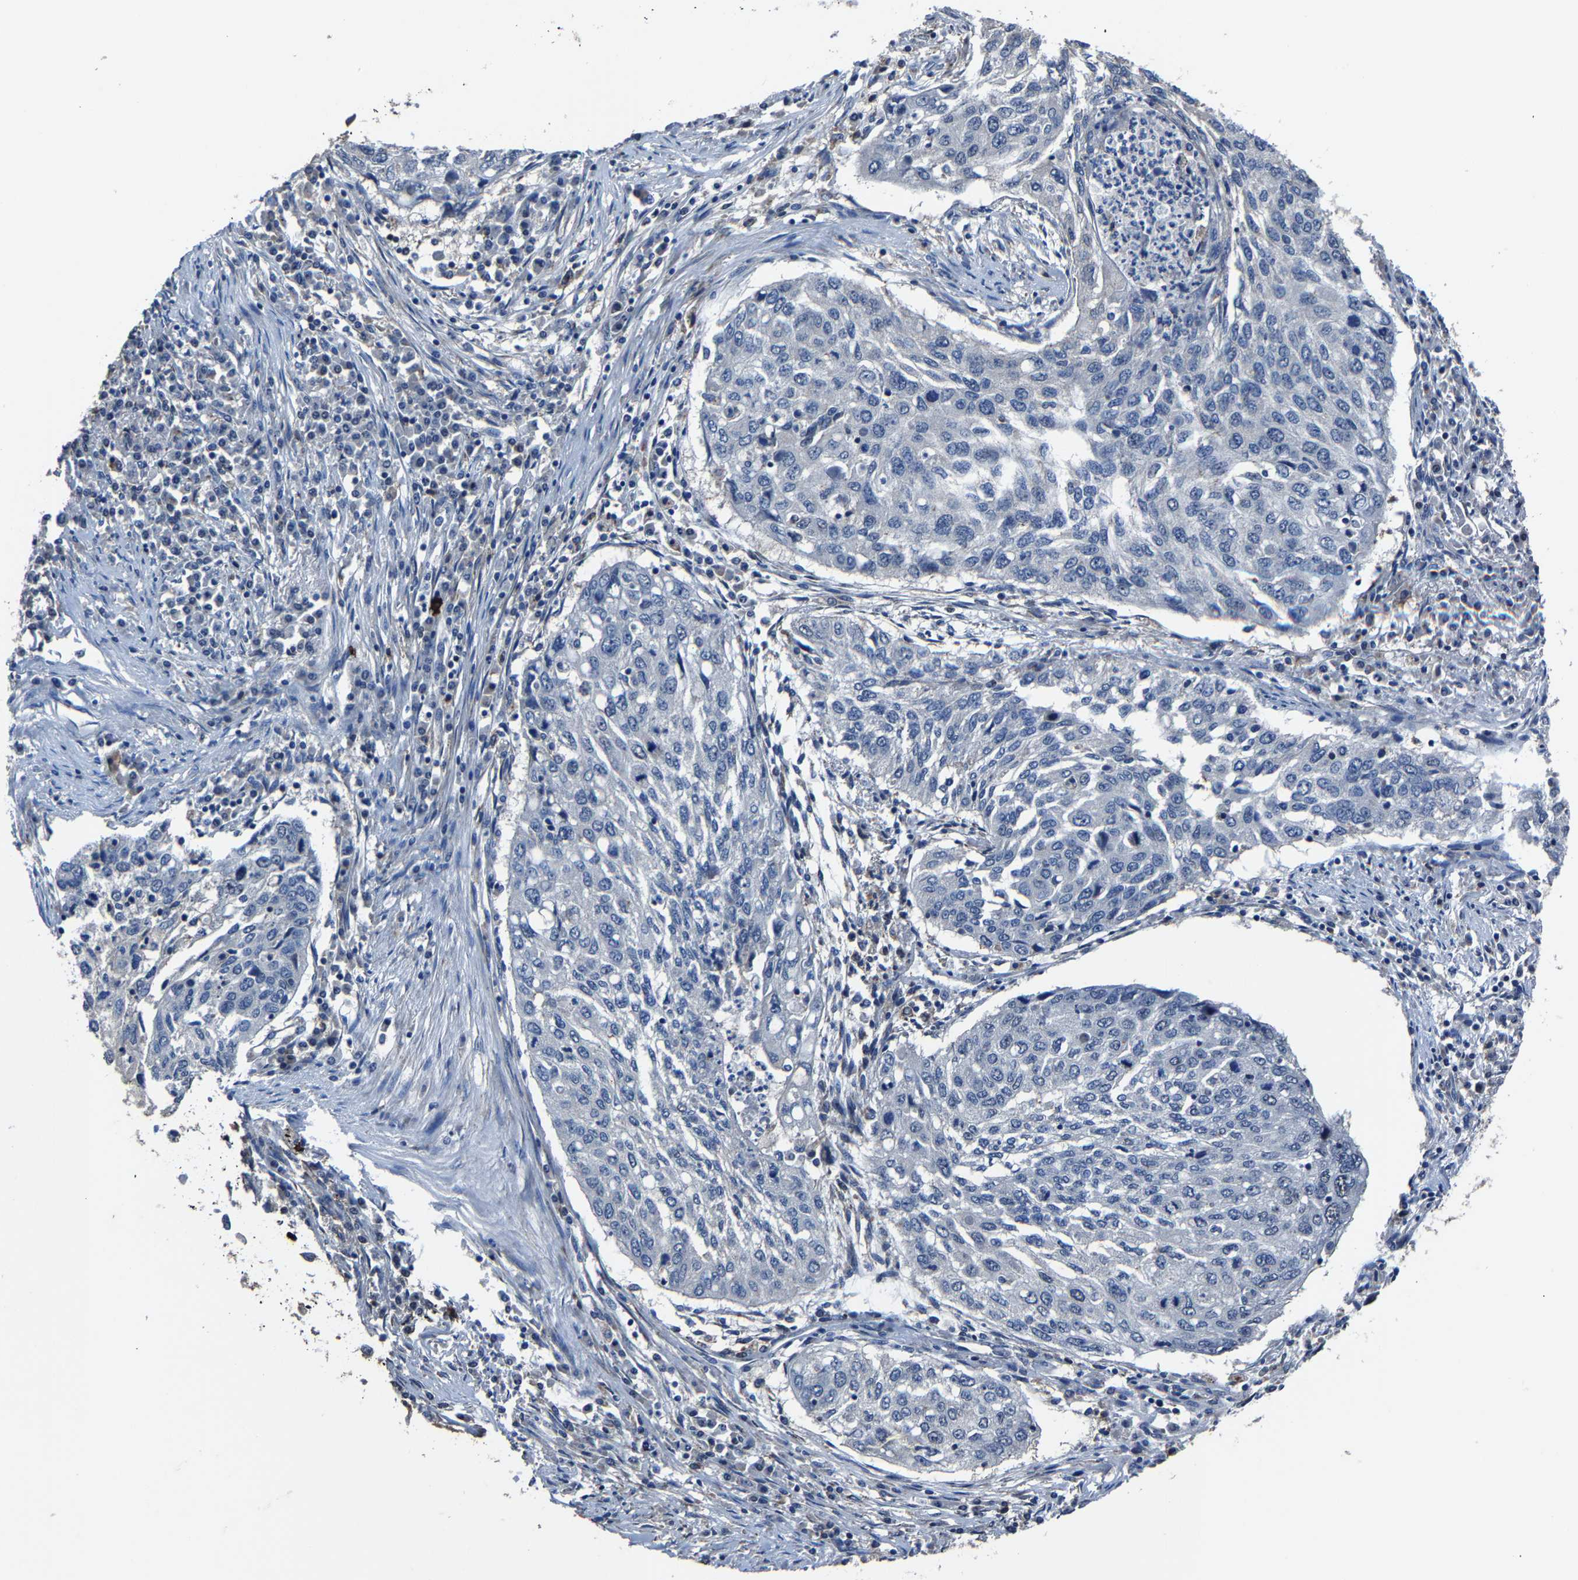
{"staining": {"intensity": "negative", "quantity": "none", "location": "none"}, "tissue": "lung cancer", "cell_type": "Tumor cells", "image_type": "cancer", "snomed": [{"axis": "morphology", "description": "Squamous cell carcinoma, NOS"}, {"axis": "topography", "description": "Lung"}], "caption": "This image is of lung cancer (squamous cell carcinoma) stained with IHC to label a protein in brown with the nuclei are counter-stained blue. There is no staining in tumor cells. (Brightfield microscopy of DAB (3,3'-diaminobenzidine) immunohistochemistry (IHC) at high magnification).", "gene": "STRBP", "patient": {"sex": "female", "age": 63}}